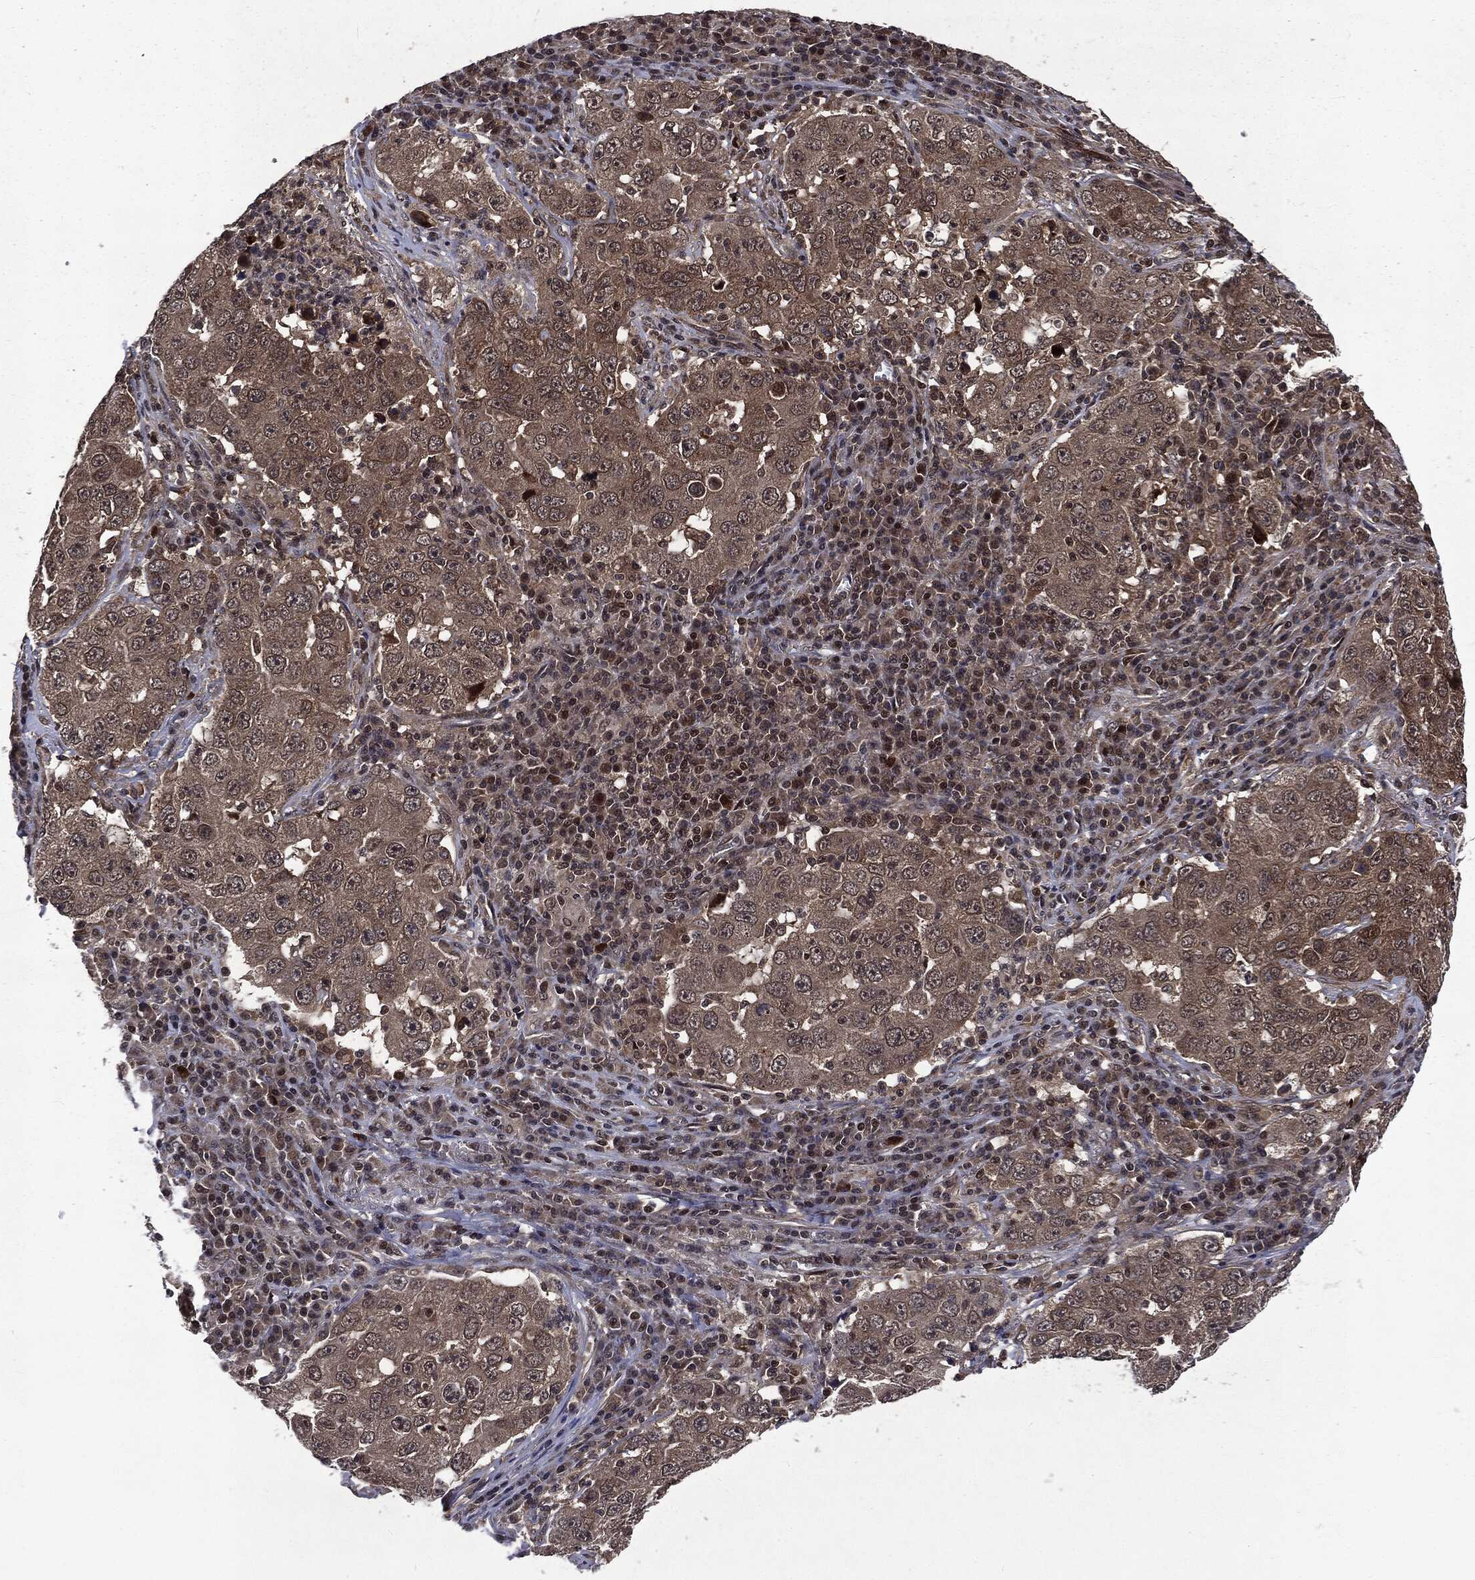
{"staining": {"intensity": "weak", "quantity": "25%-75%", "location": "cytoplasmic/membranous"}, "tissue": "lung cancer", "cell_type": "Tumor cells", "image_type": "cancer", "snomed": [{"axis": "morphology", "description": "Adenocarcinoma, NOS"}, {"axis": "topography", "description": "Lung"}], "caption": "Protein analysis of lung cancer tissue demonstrates weak cytoplasmic/membranous expression in approximately 25%-75% of tumor cells.", "gene": "STAU2", "patient": {"sex": "male", "age": 73}}